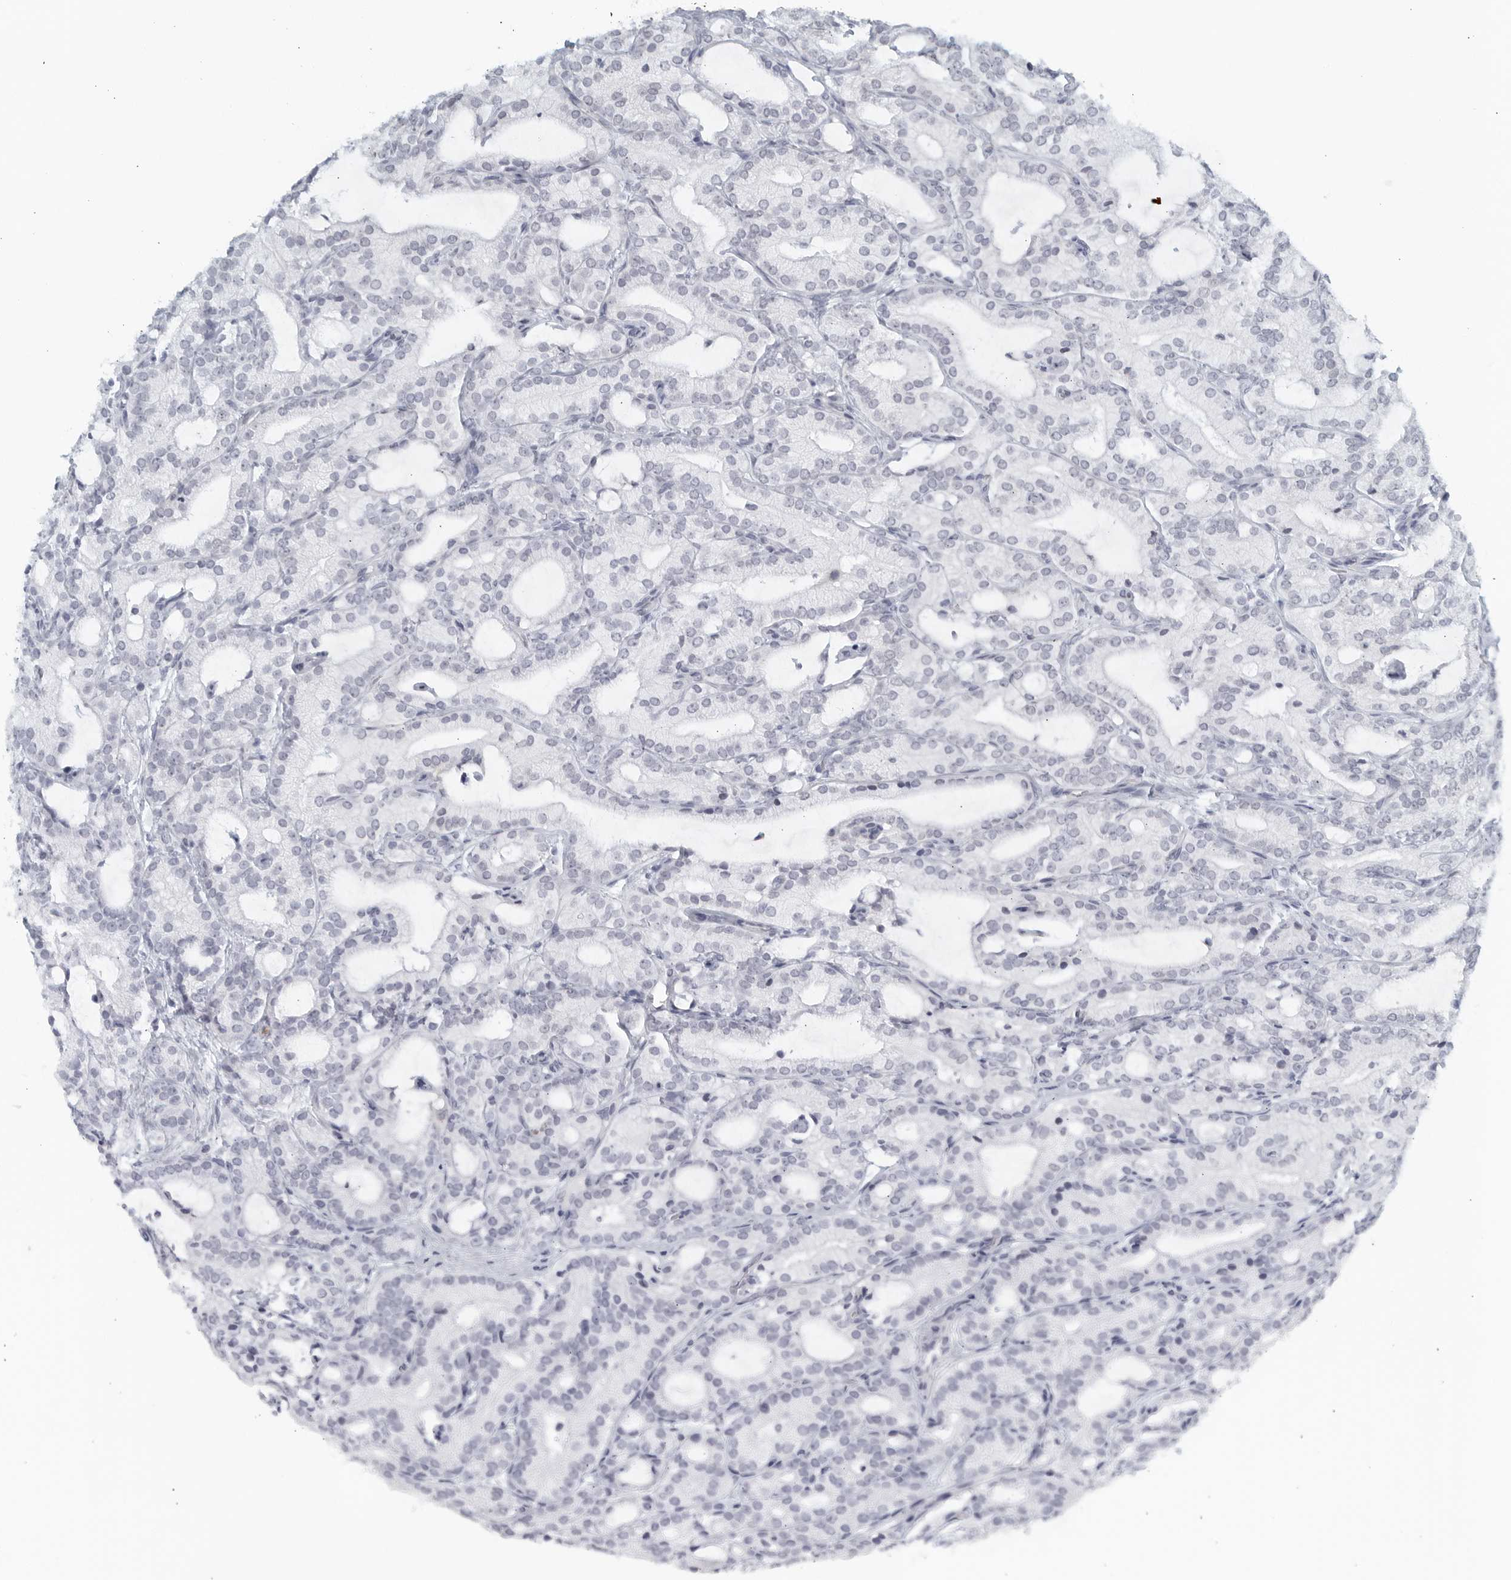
{"staining": {"intensity": "negative", "quantity": "none", "location": "none"}, "tissue": "prostate cancer", "cell_type": "Tumor cells", "image_type": "cancer", "snomed": [{"axis": "morphology", "description": "Adenocarcinoma, High grade"}, {"axis": "topography", "description": "Prostate"}], "caption": "Micrograph shows no protein positivity in tumor cells of prostate high-grade adenocarcinoma tissue.", "gene": "KLK7", "patient": {"sex": "male", "age": 57}}